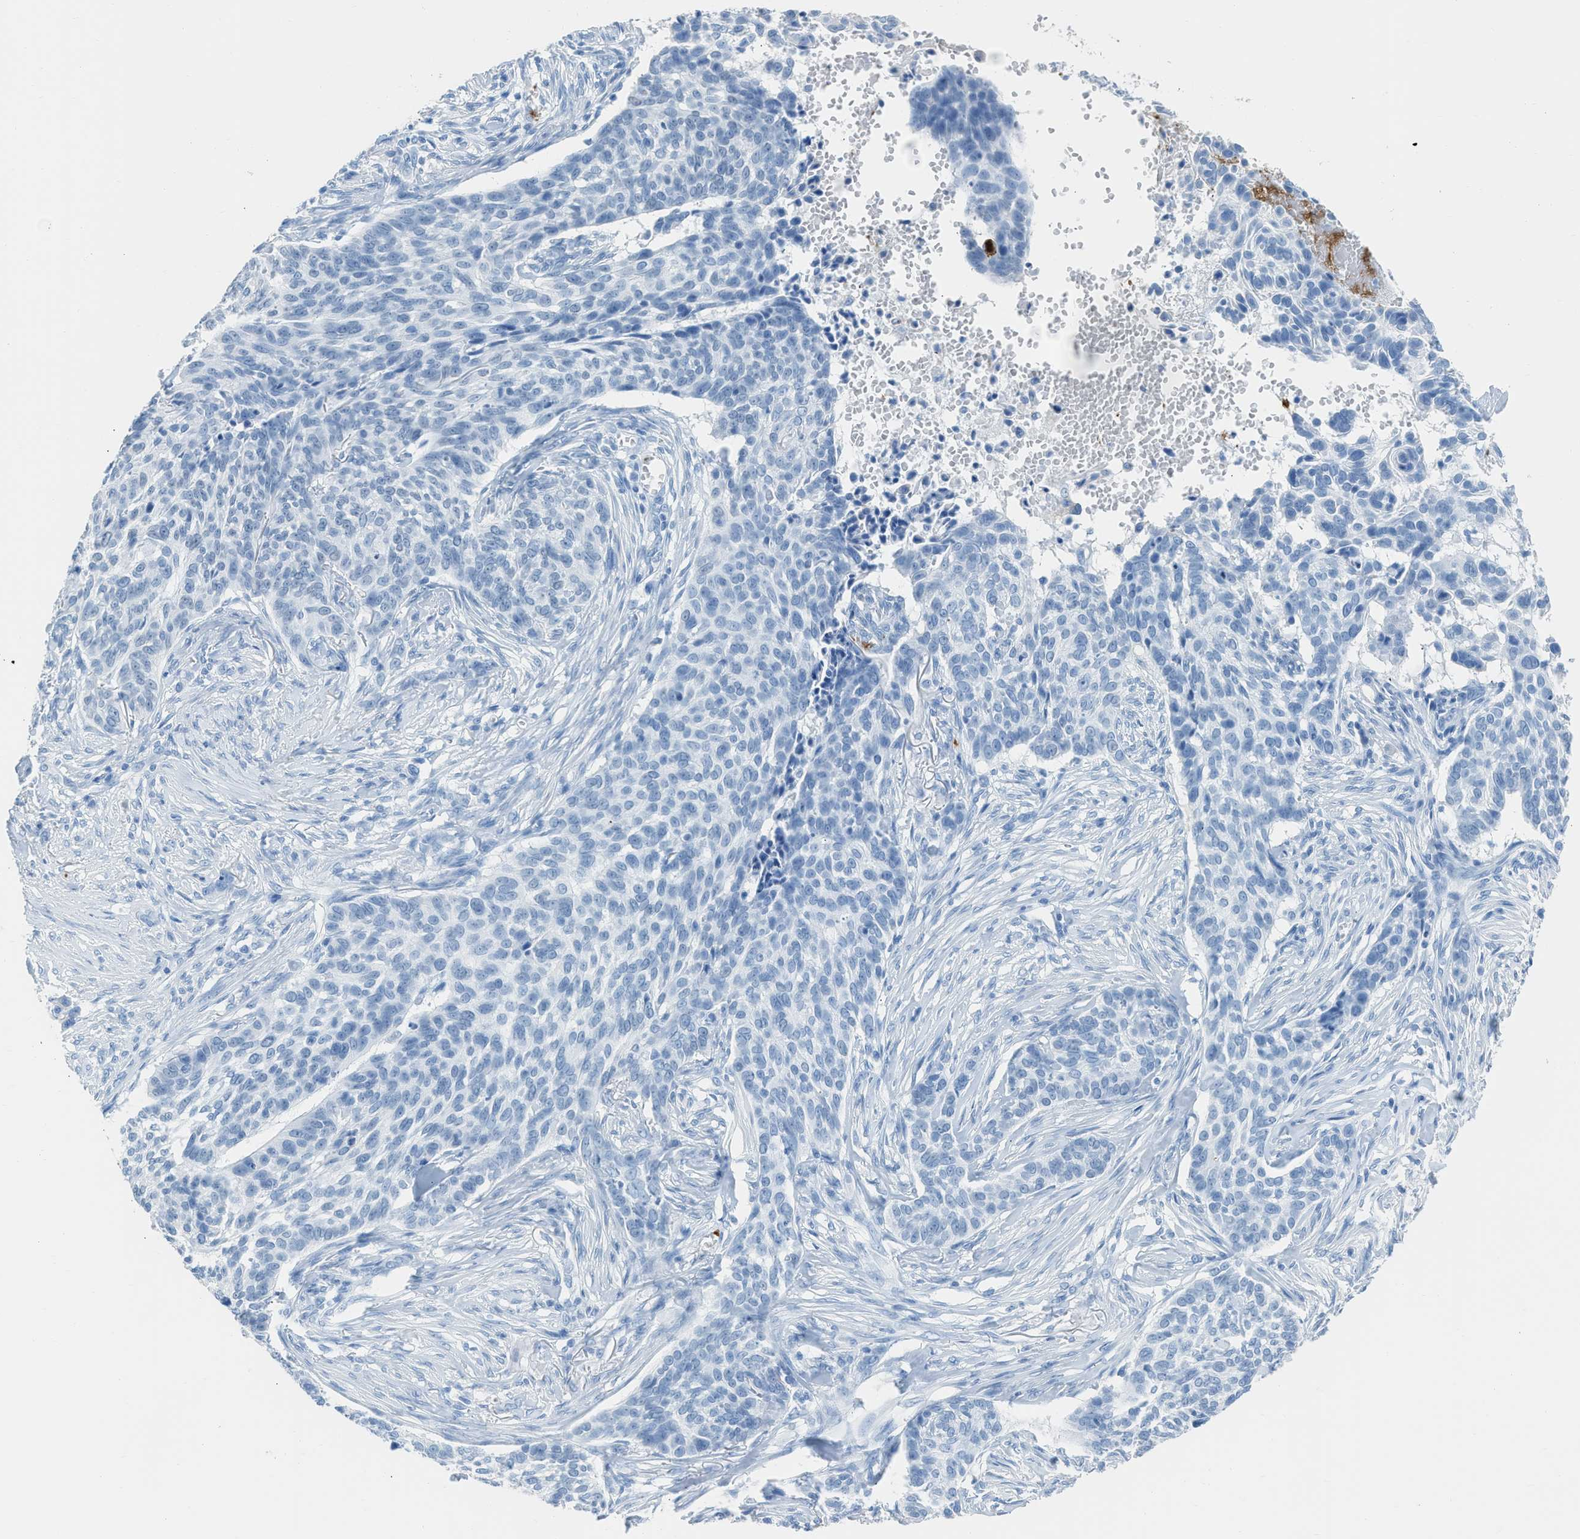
{"staining": {"intensity": "negative", "quantity": "none", "location": "none"}, "tissue": "skin cancer", "cell_type": "Tumor cells", "image_type": "cancer", "snomed": [{"axis": "morphology", "description": "Basal cell carcinoma"}, {"axis": "topography", "description": "Skin"}], "caption": "An IHC image of skin cancer is shown. There is no staining in tumor cells of skin cancer.", "gene": "FAIM2", "patient": {"sex": "male", "age": 85}}